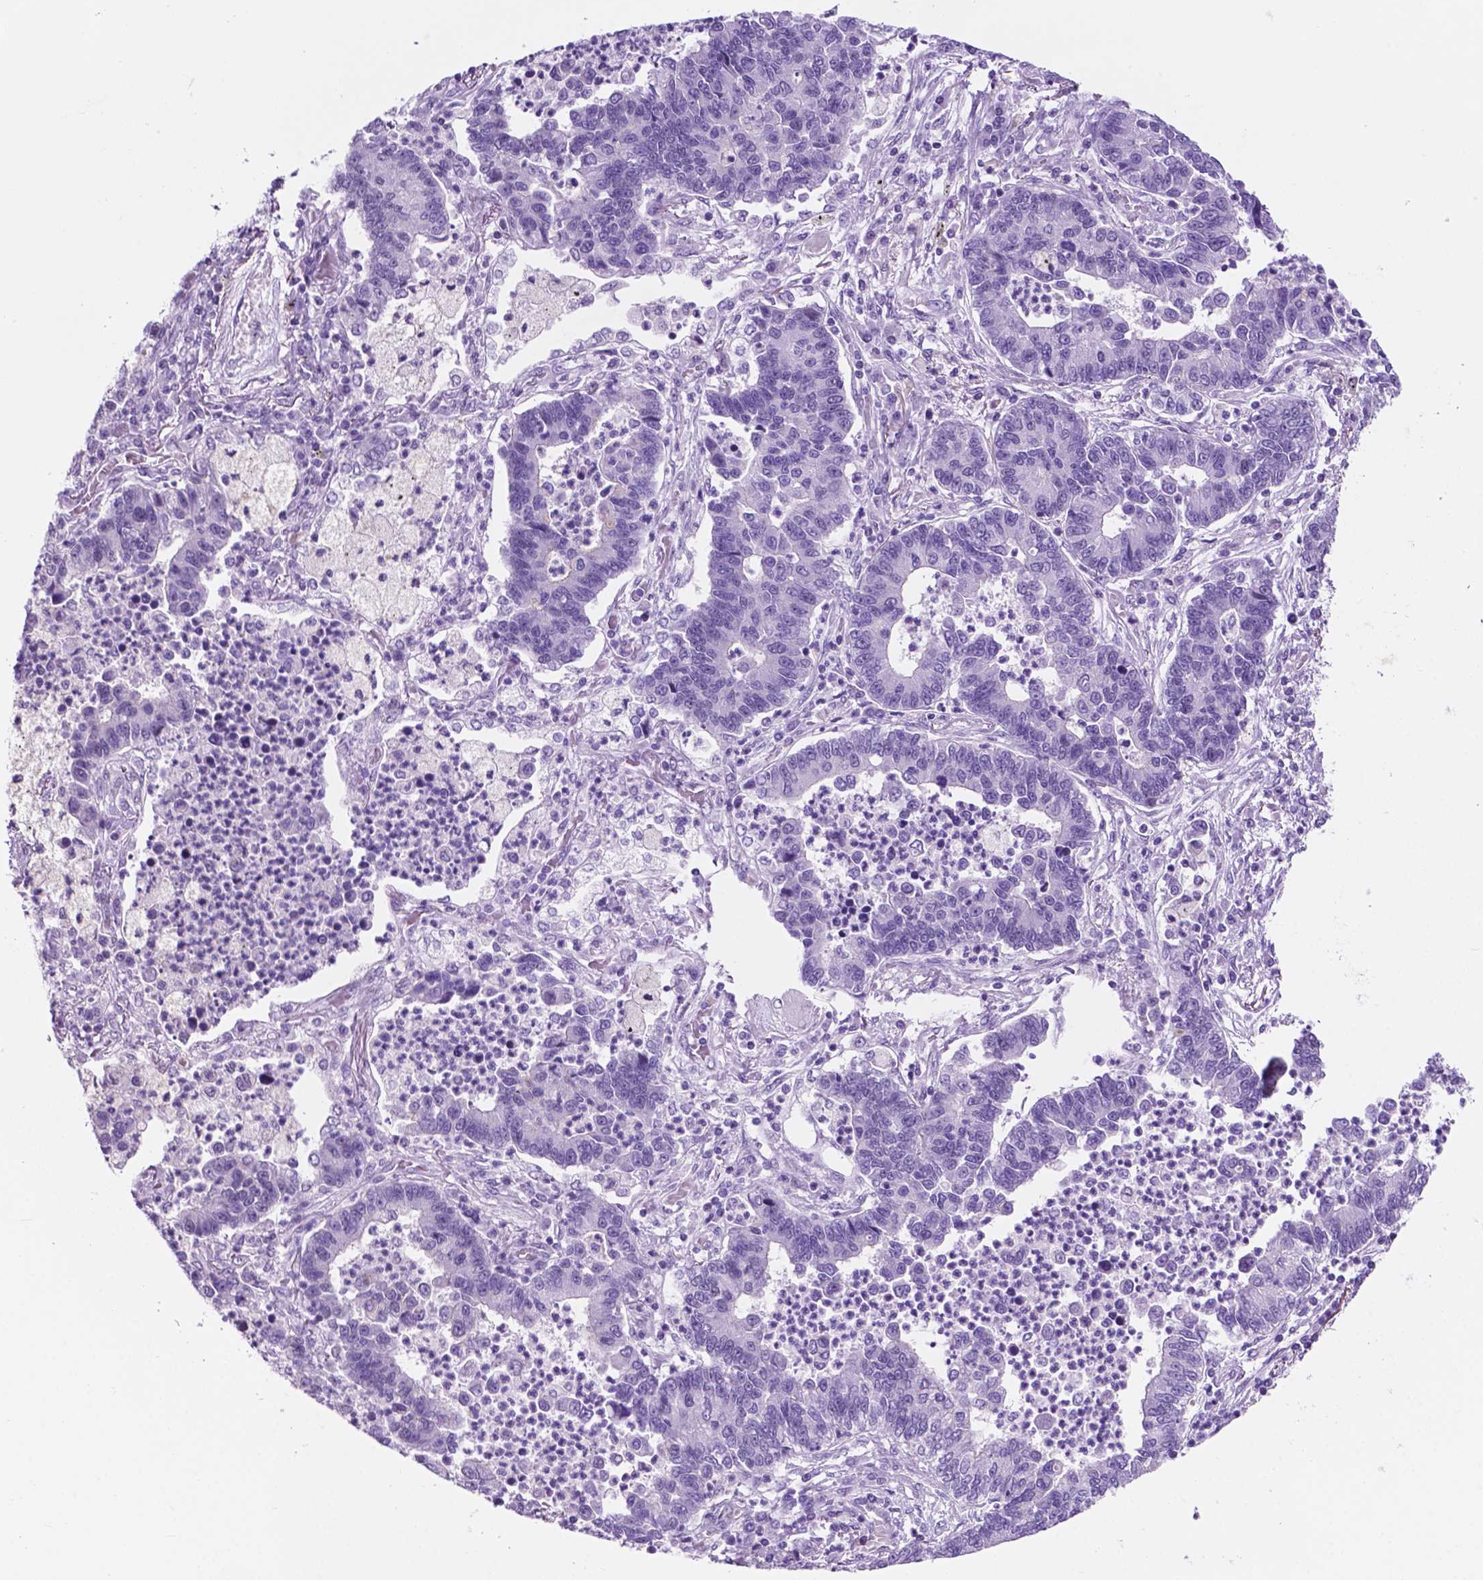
{"staining": {"intensity": "negative", "quantity": "none", "location": "none"}, "tissue": "lung cancer", "cell_type": "Tumor cells", "image_type": "cancer", "snomed": [{"axis": "morphology", "description": "Adenocarcinoma, NOS"}, {"axis": "topography", "description": "Lung"}], "caption": "DAB immunohistochemical staining of lung cancer displays no significant expression in tumor cells.", "gene": "ACY3", "patient": {"sex": "female", "age": 57}}